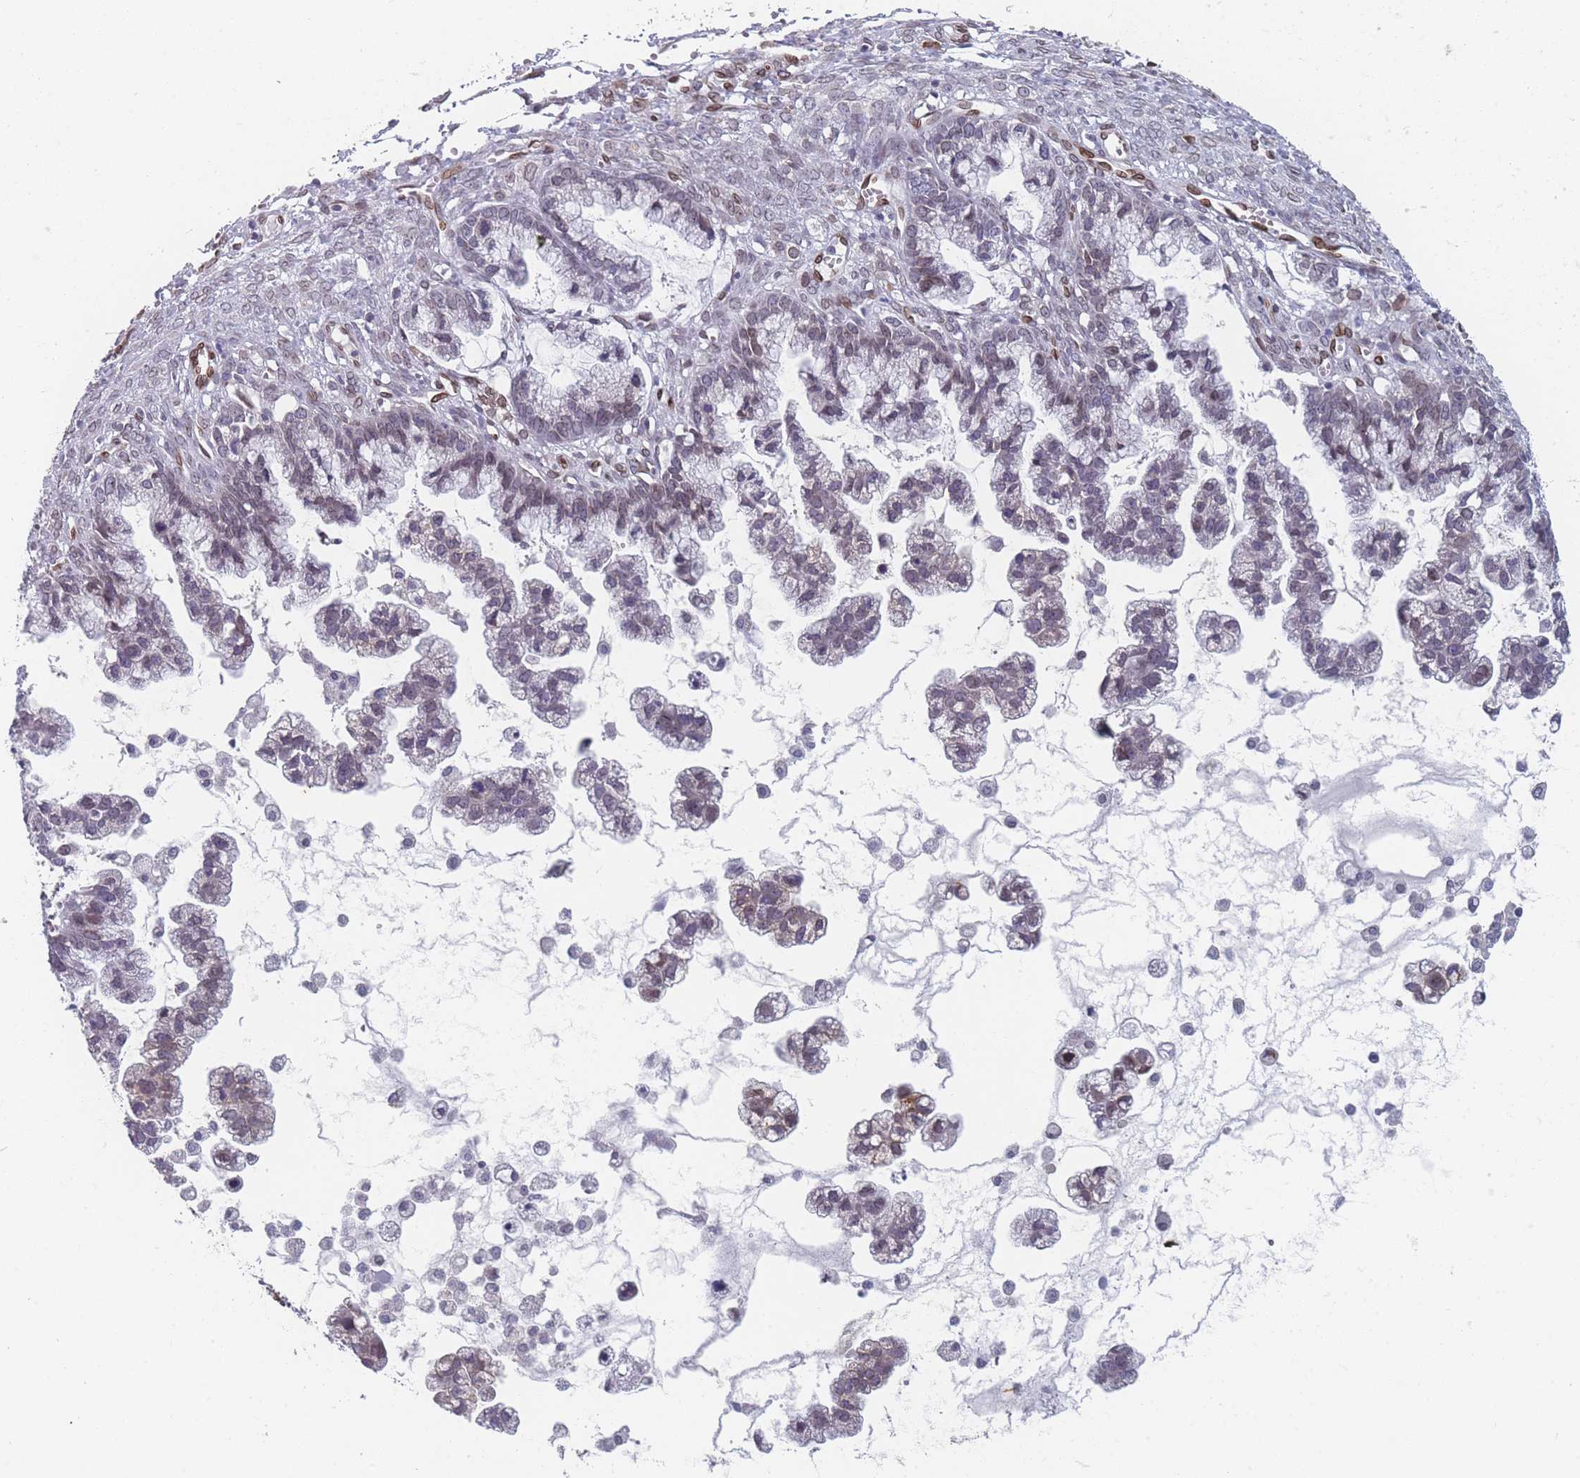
{"staining": {"intensity": "negative", "quantity": "none", "location": "none"}, "tissue": "ovarian cancer", "cell_type": "Tumor cells", "image_type": "cancer", "snomed": [{"axis": "morphology", "description": "Cystadenocarcinoma, mucinous, NOS"}, {"axis": "topography", "description": "Ovary"}], "caption": "Protein analysis of mucinous cystadenocarcinoma (ovarian) exhibits no significant positivity in tumor cells.", "gene": "ZBTB1", "patient": {"sex": "female", "age": 72}}